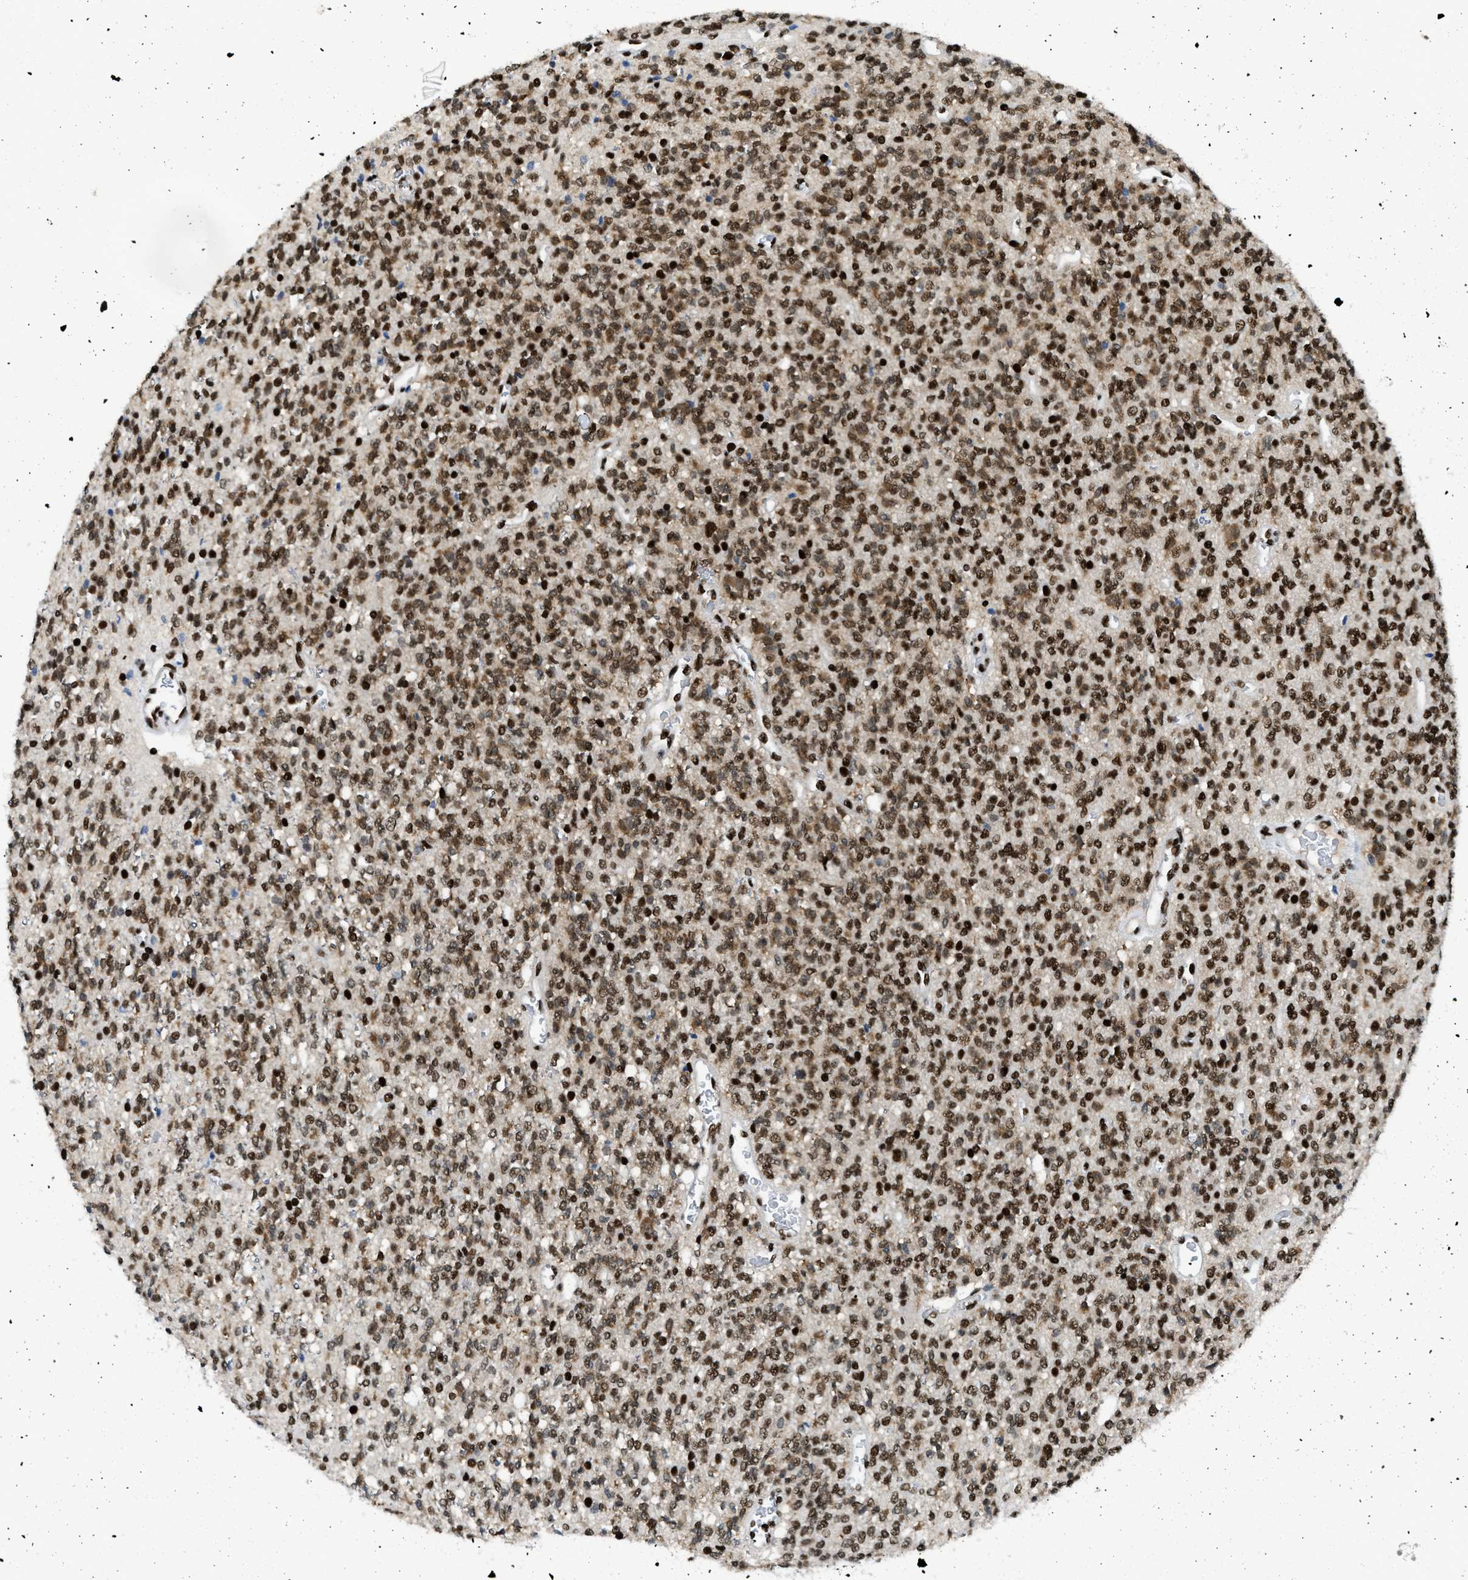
{"staining": {"intensity": "strong", "quantity": ">75%", "location": "nuclear"}, "tissue": "glioma", "cell_type": "Tumor cells", "image_type": "cancer", "snomed": [{"axis": "morphology", "description": "Glioma, malignant, High grade"}, {"axis": "topography", "description": "Brain"}], "caption": "IHC (DAB (3,3'-diaminobenzidine)) staining of human malignant glioma (high-grade) shows strong nuclear protein positivity in approximately >75% of tumor cells.", "gene": "SCAF4", "patient": {"sex": "male", "age": 34}}